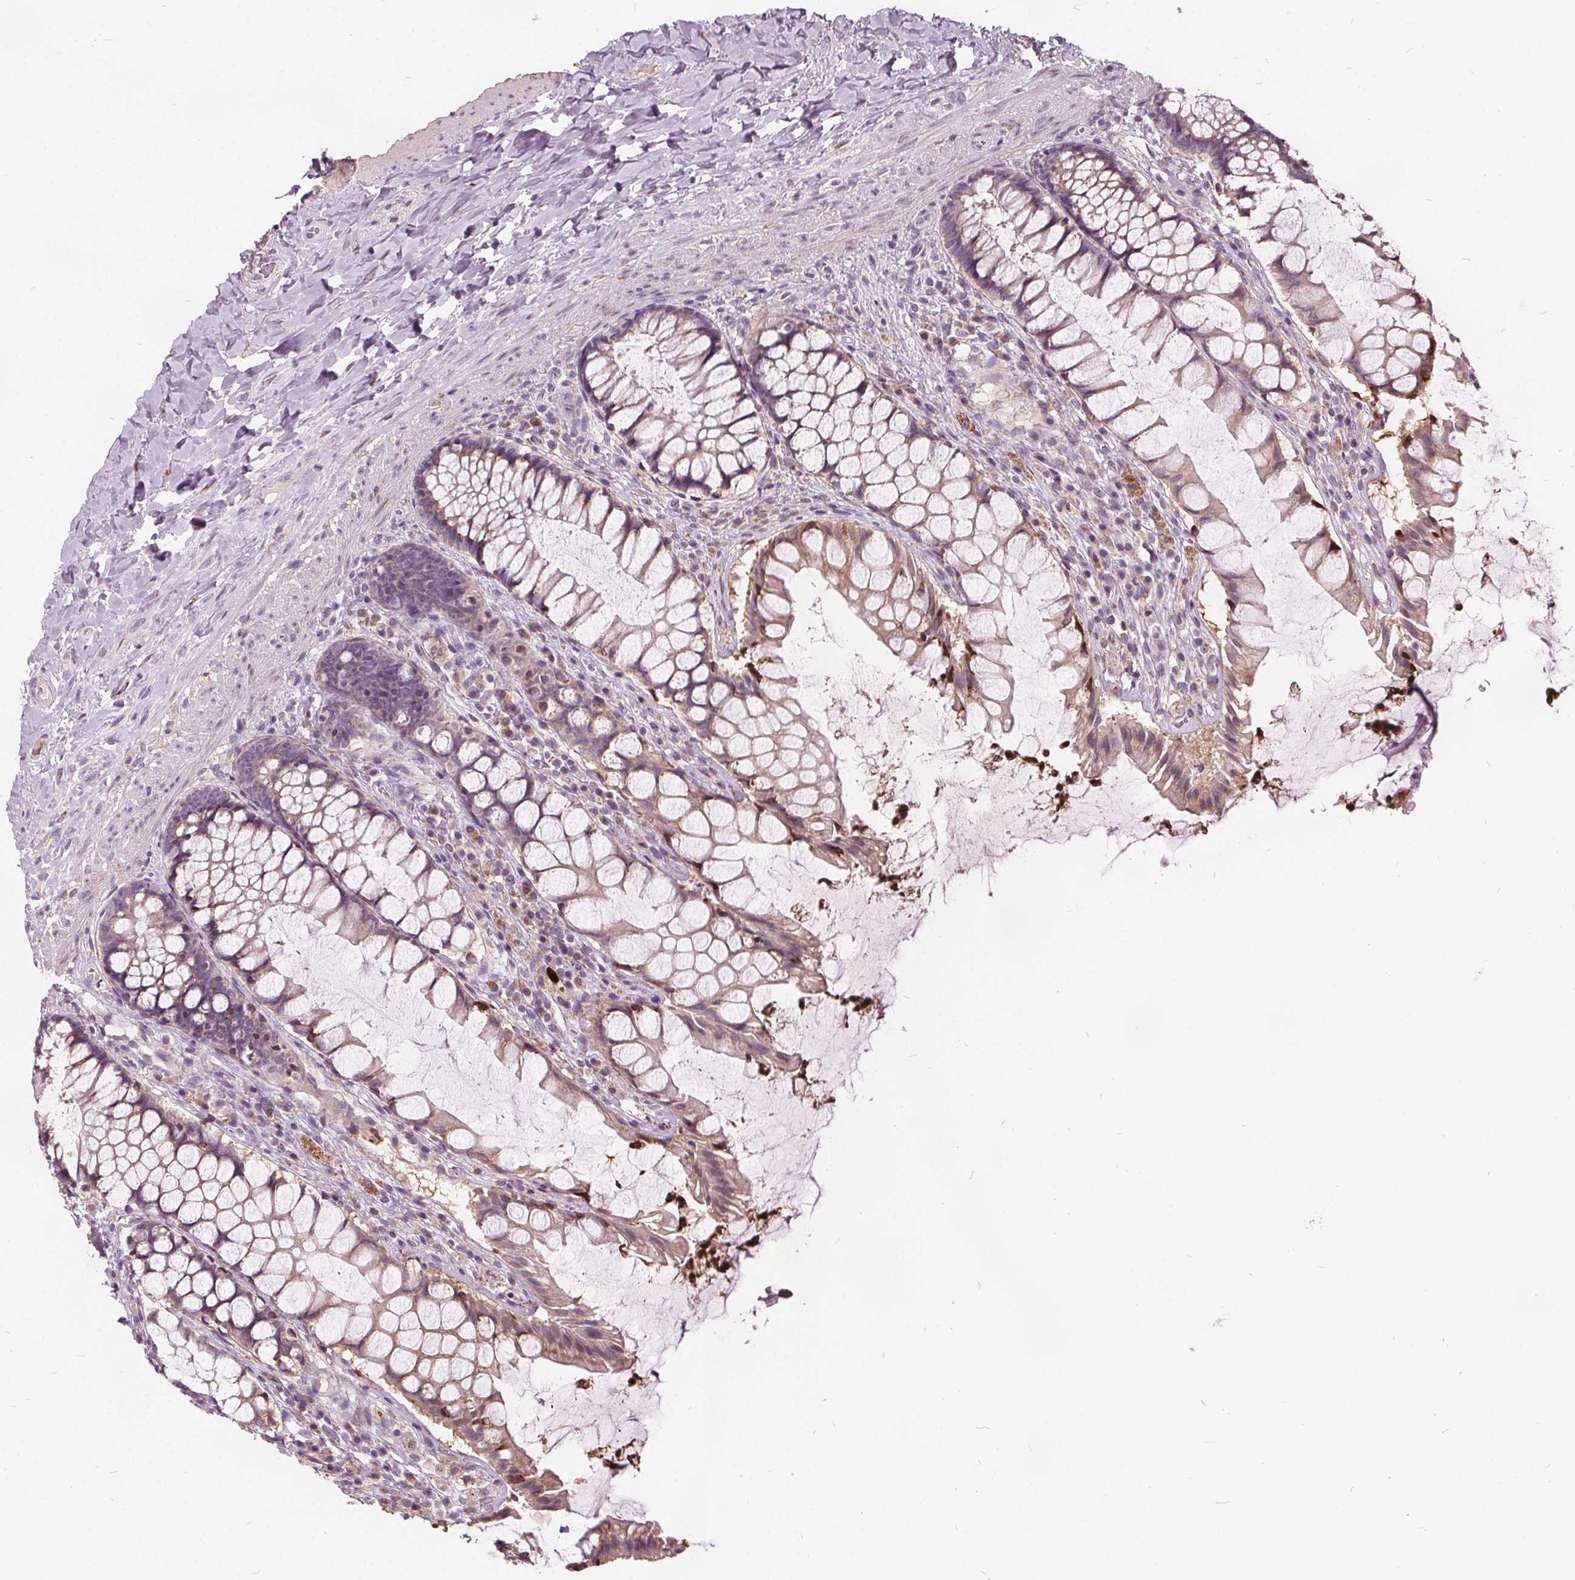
{"staining": {"intensity": "strong", "quantity": "25%-75%", "location": "cytoplasmic/membranous"}, "tissue": "rectum", "cell_type": "Glandular cells", "image_type": "normal", "snomed": [{"axis": "morphology", "description": "Normal tissue, NOS"}, {"axis": "topography", "description": "Rectum"}], "caption": "Immunohistochemistry of normal human rectum exhibits high levels of strong cytoplasmic/membranous staining in about 25%-75% of glandular cells. (IHC, brightfield microscopy, high magnification).", "gene": "ACOX2", "patient": {"sex": "female", "age": 58}}